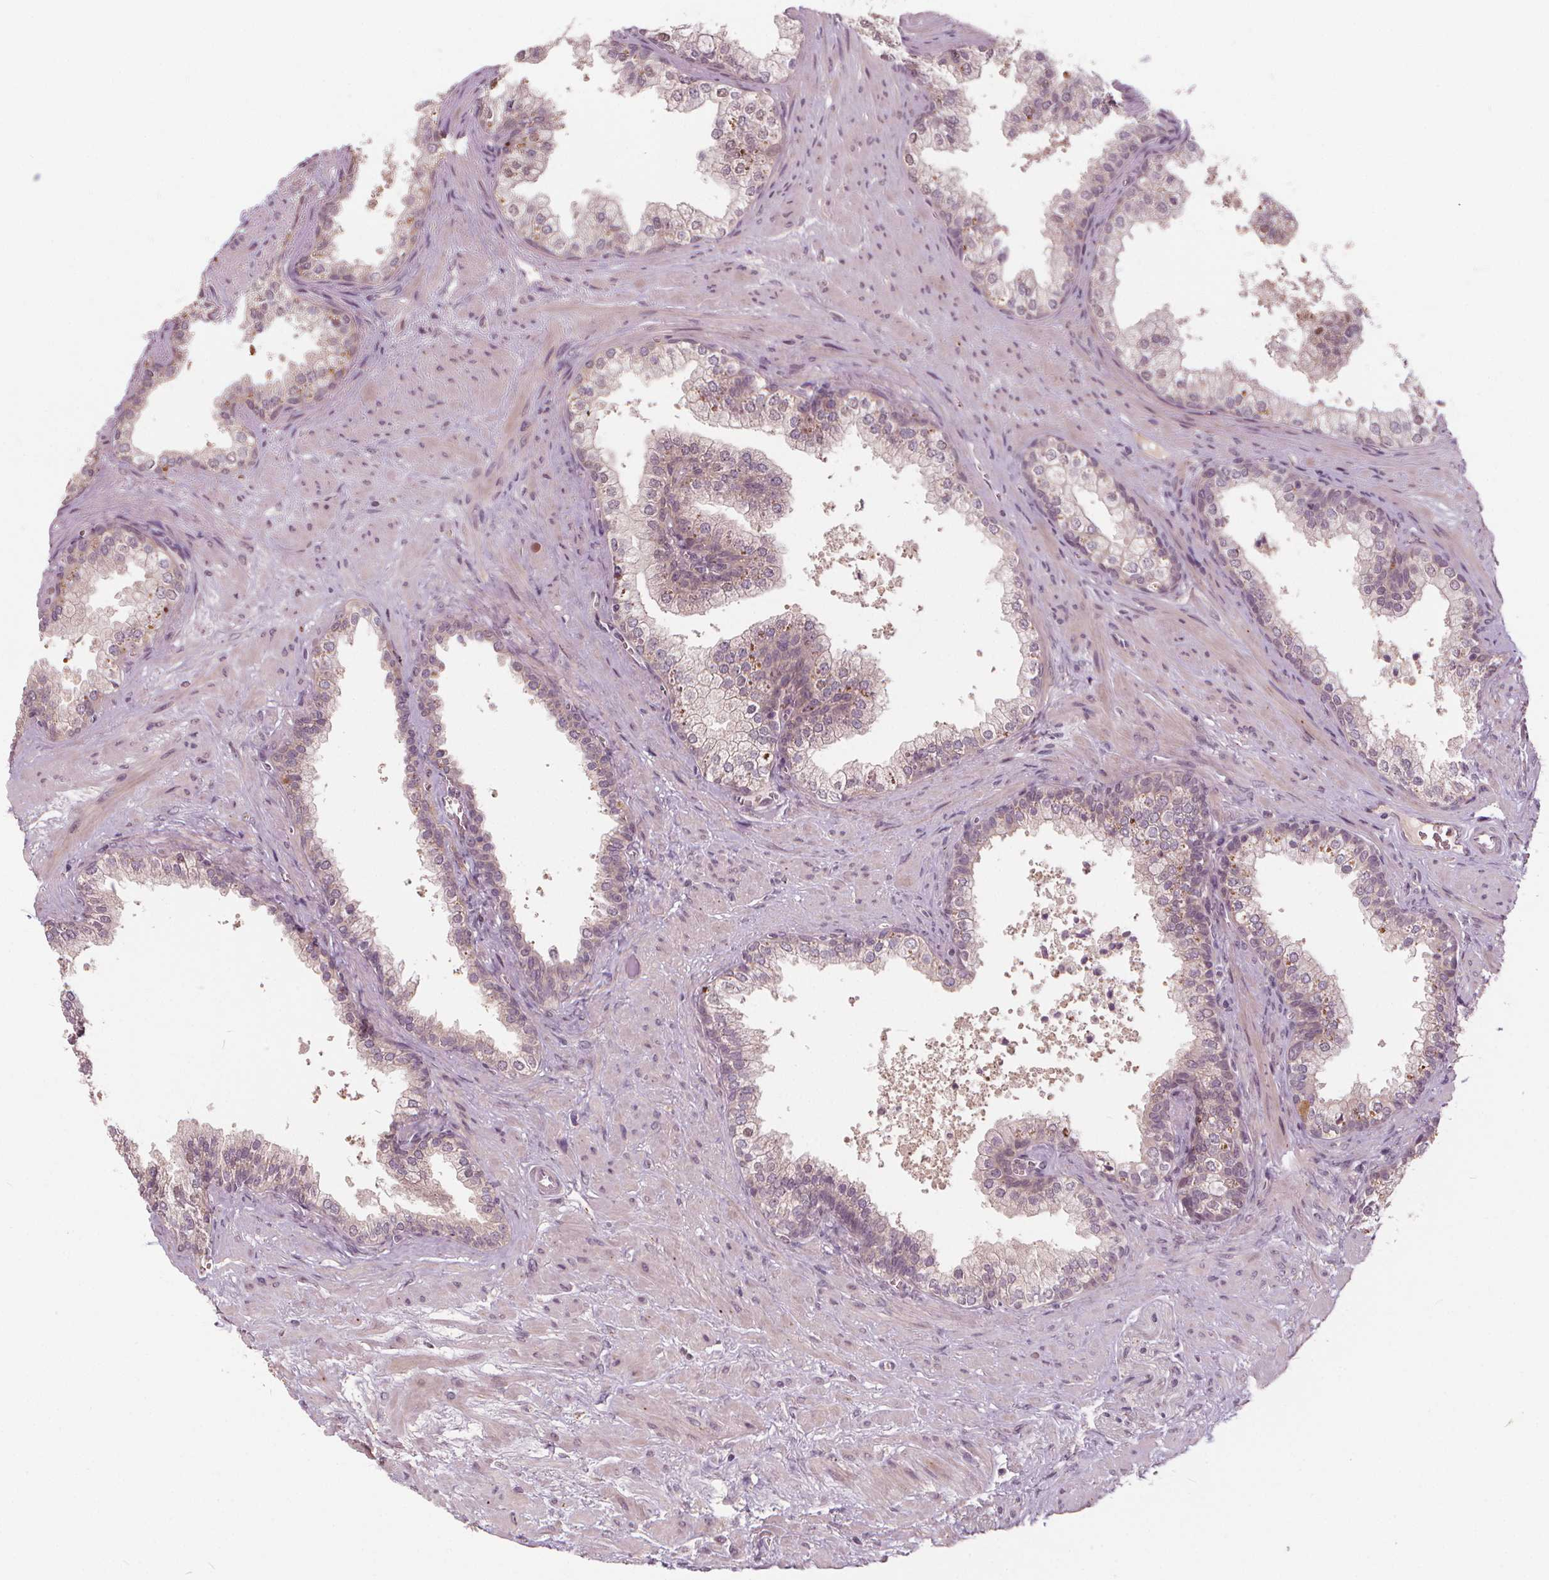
{"staining": {"intensity": "negative", "quantity": "none", "location": "none"}, "tissue": "prostate", "cell_type": "Glandular cells", "image_type": "normal", "snomed": [{"axis": "morphology", "description": "Normal tissue, NOS"}, {"axis": "topography", "description": "Prostate"}], "caption": "Immunohistochemistry (IHC) micrograph of unremarkable human prostate stained for a protein (brown), which shows no staining in glandular cells.", "gene": "IPO13", "patient": {"sex": "male", "age": 79}}